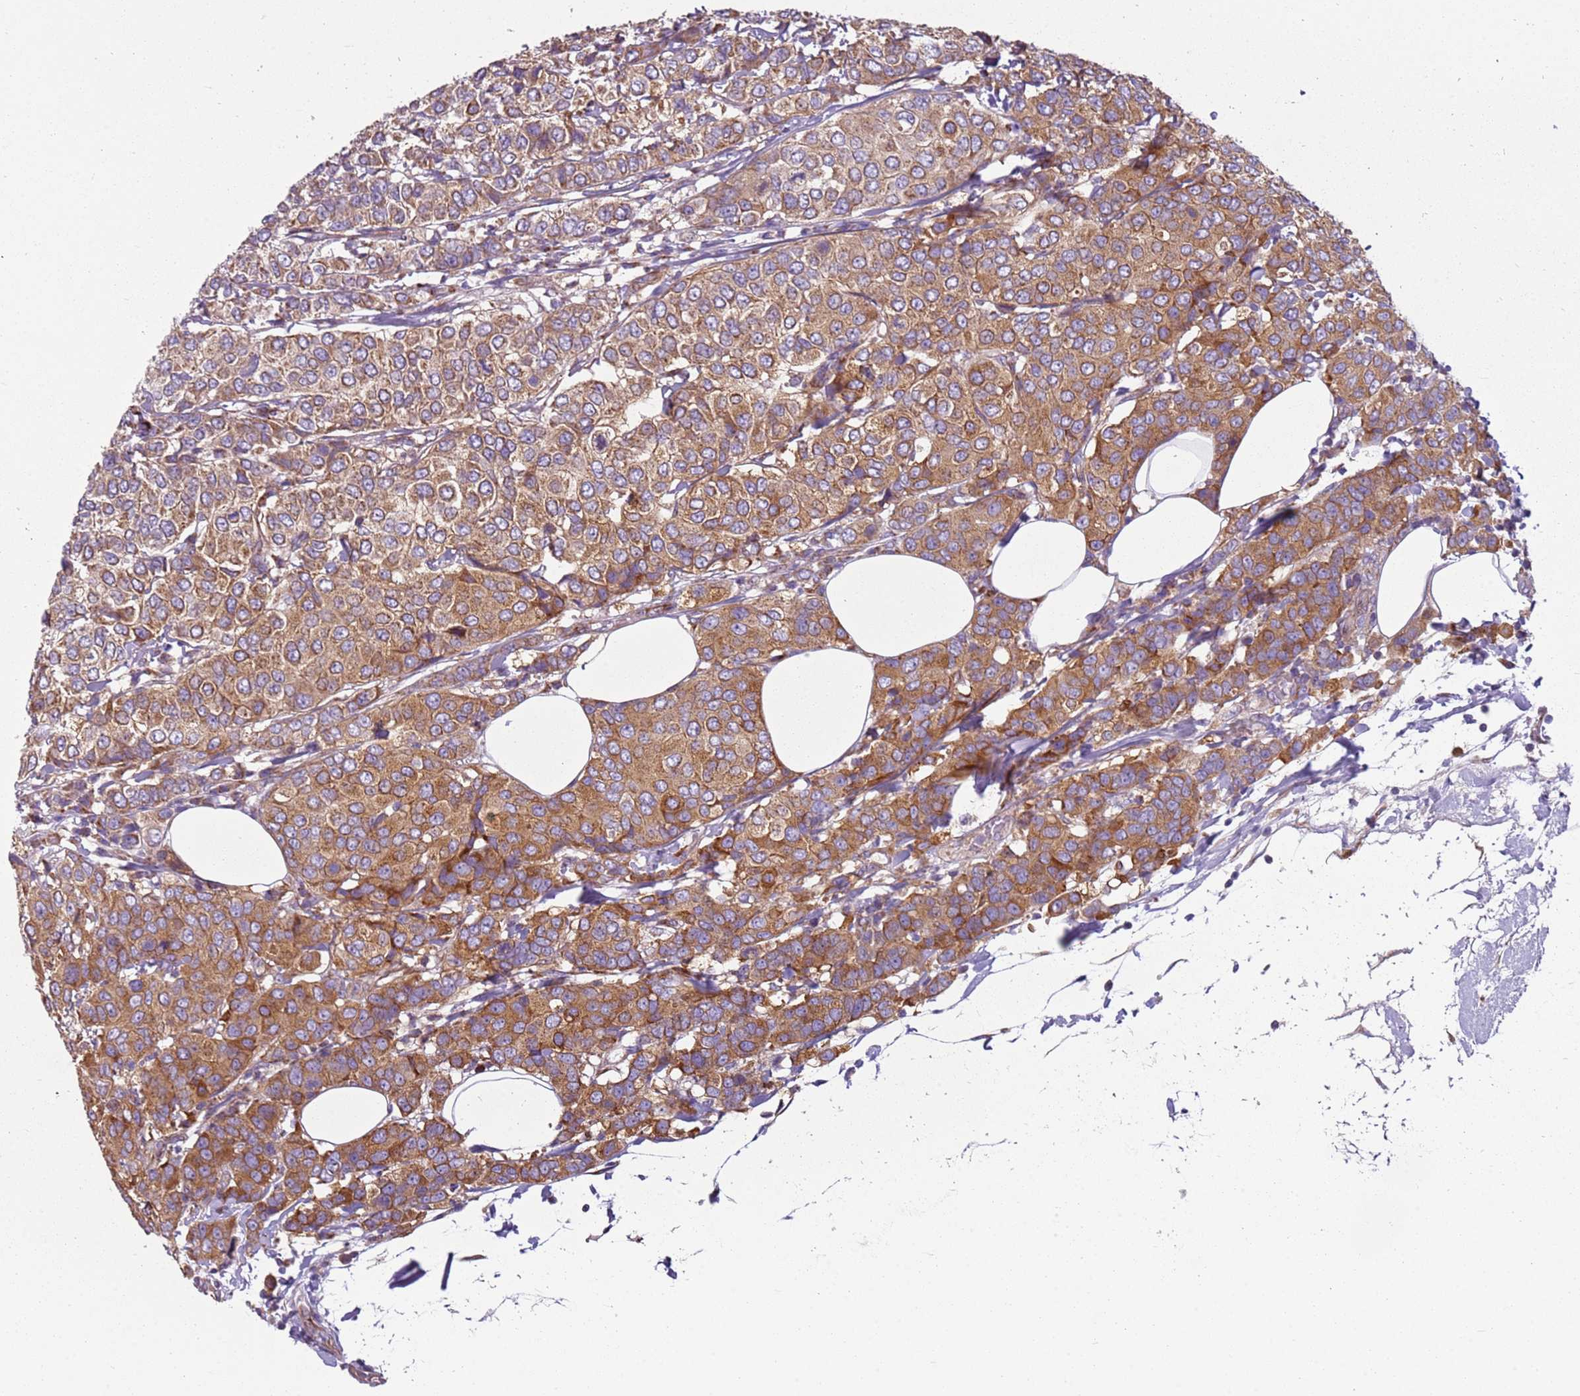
{"staining": {"intensity": "moderate", "quantity": "25%-75%", "location": "cytoplasmic/membranous"}, "tissue": "breast cancer", "cell_type": "Tumor cells", "image_type": "cancer", "snomed": [{"axis": "morphology", "description": "Duct carcinoma"}, {"axis": "topography", "description": "Breast"}], "caption": "Breast cancer tissue reveals moderate cytoplasmic/membranous expression in approximately 25%-75% of tumor cells", "gene": "TMEM200C", "patient": {"sex": "female", "age": 55}}